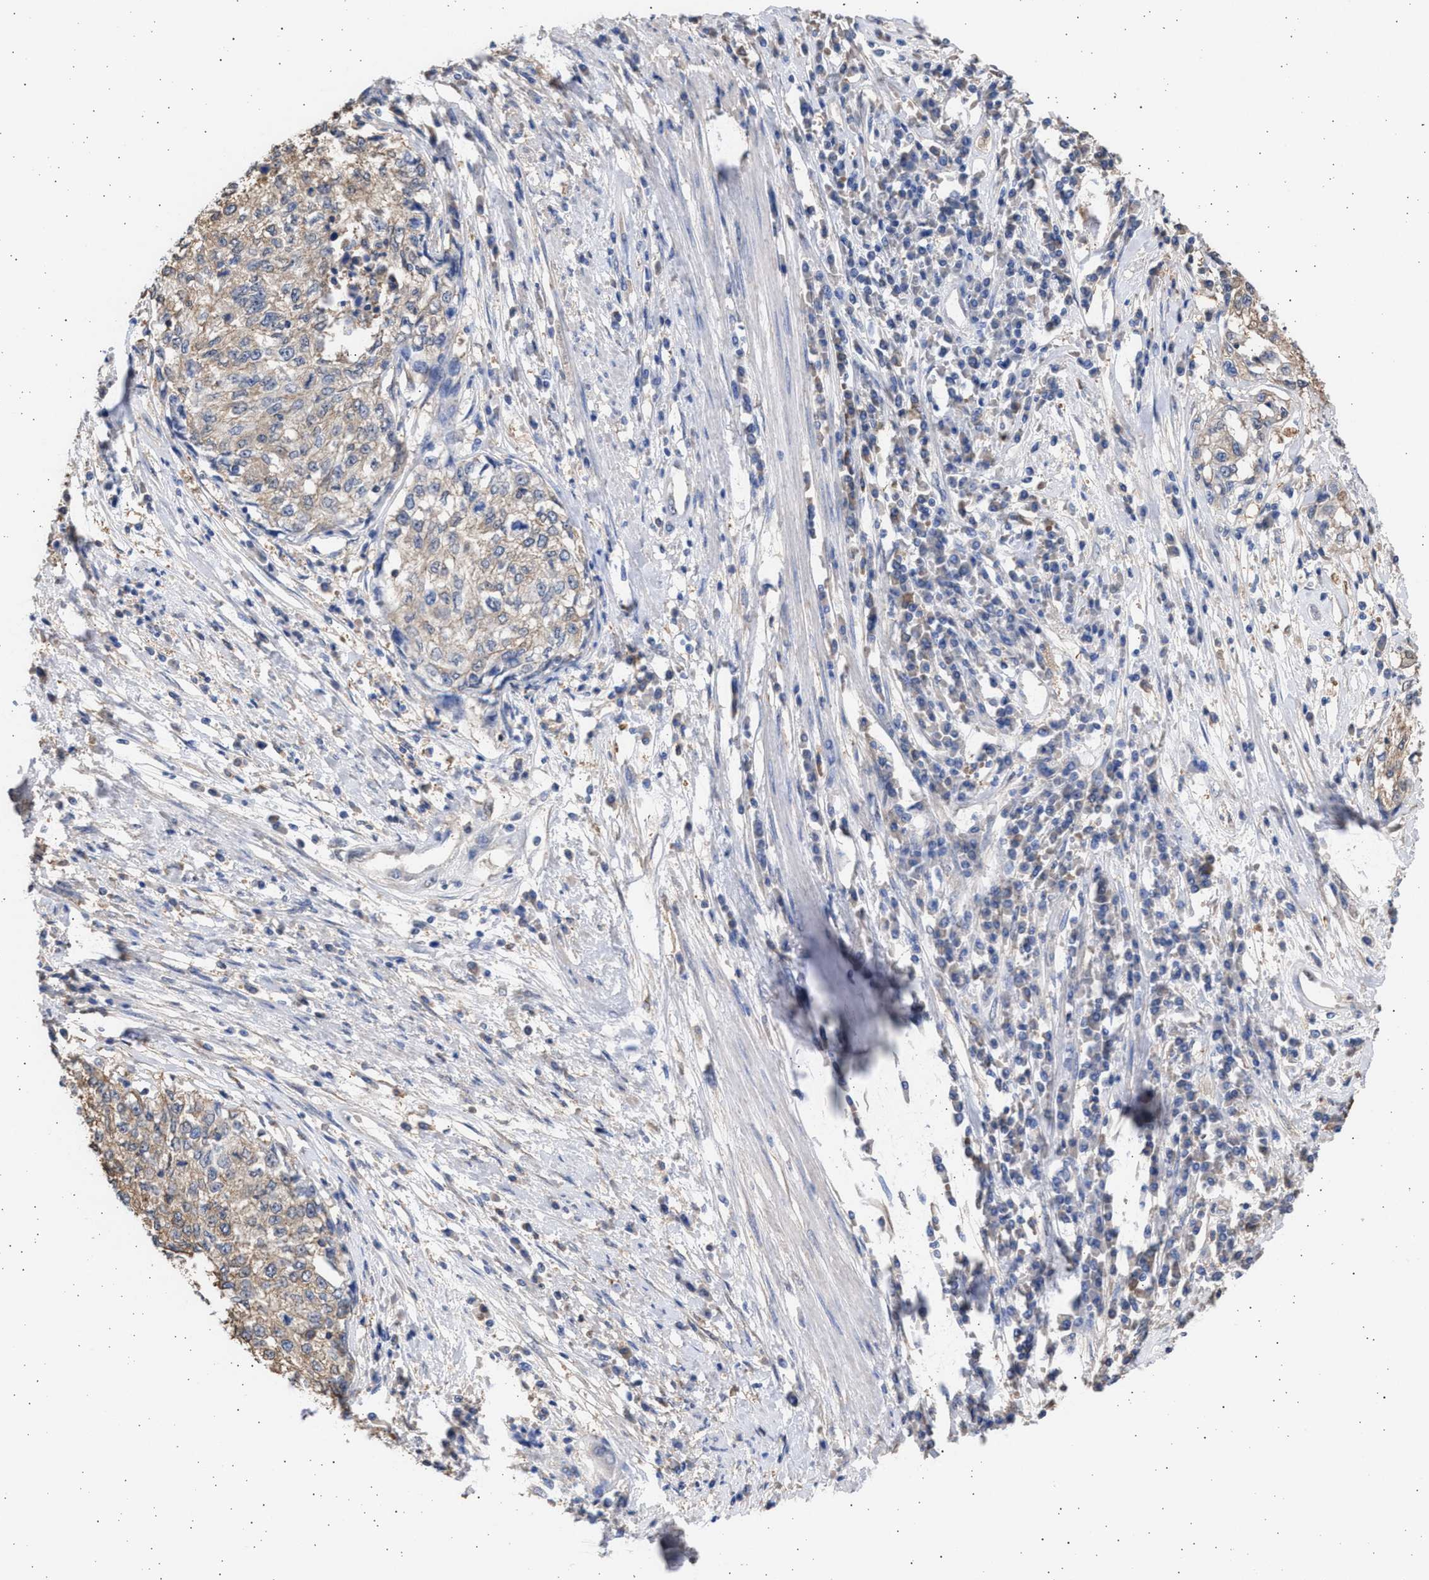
{"staining": {"intensity": "weak", "quantity": ">75%", "location": "cytoplasmic/membranous"}, "tissue": "cervical cancer", "cell_type": "Tumor cells", "image_type": "cancer", "snomed": [{"axis": "morphology", "description": "Squamous cell carcinoma, NOS"}, {"axis": "topography", "description": "Cervix"}], "caption": "Cervical cancer (squamous cell carcinoma) was stained to show a protein in brown. There is low levels of weak cytoplasmic/membranous staining in about >75% of tumor cells.", "gene": "ALDOC", "patient": {"sex": "female", "age": 57}}